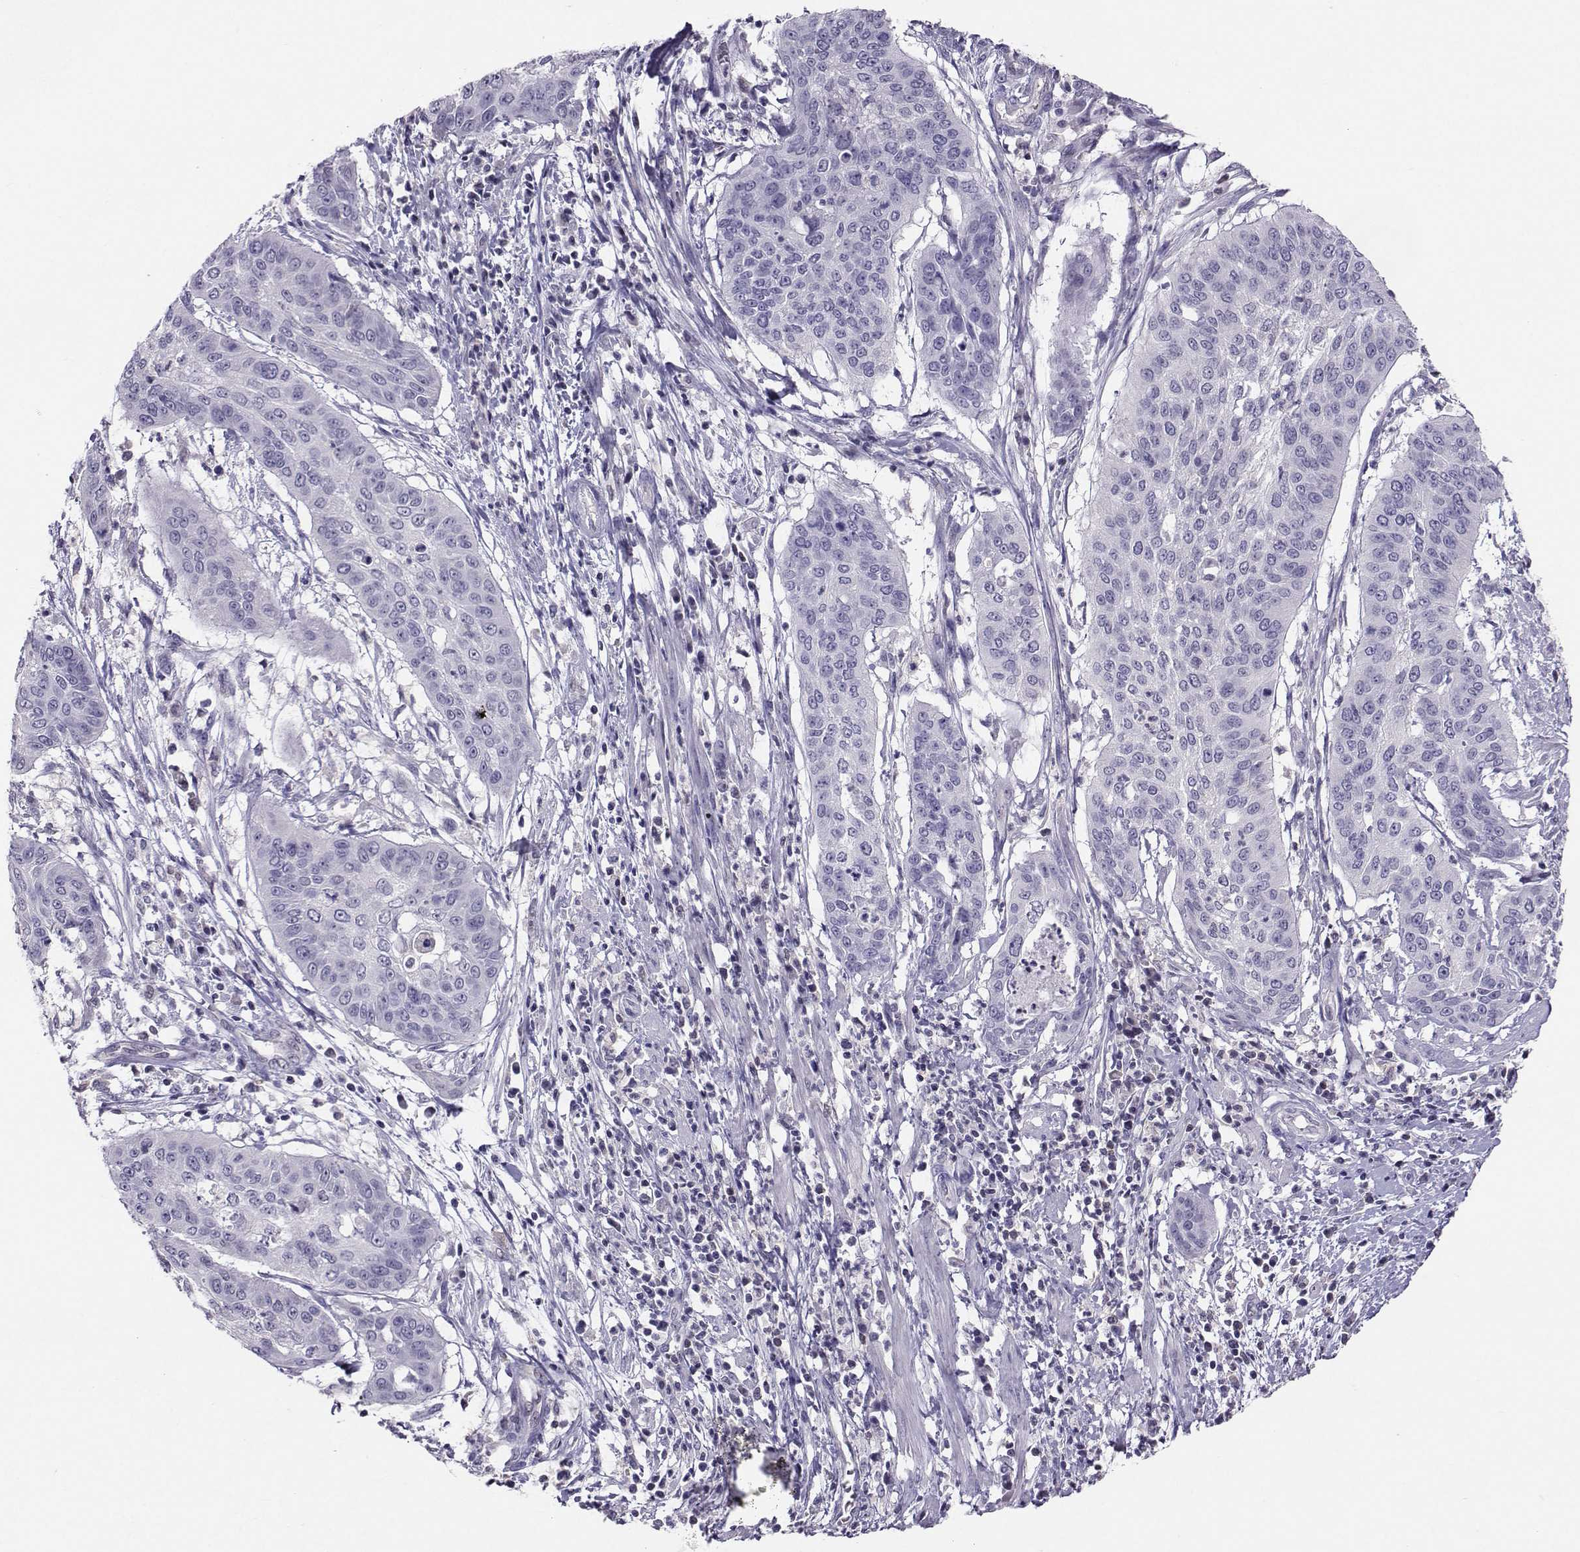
{"staining": {"intensity": "negative", "quantity": "none", "location": "none"}, "tissue": "cervical cancer", "cell_type": "Tumor cells", "image_type": "cancer", "snomed": [{"axis": "morphology", "description": "Squamous cell carcinoma, NOS"}, {"axis": "topography", "description": "Cervix"}], "caption": "Tumor cells are negative for brown protein staining in squamous cell carcinoma (cervical). (DAB immunohistochemistry (IHC) visualized using brightfield microscopy, high magnification).", "gene": "PGK1", "patient": {"sex": "female", "age": 39}}